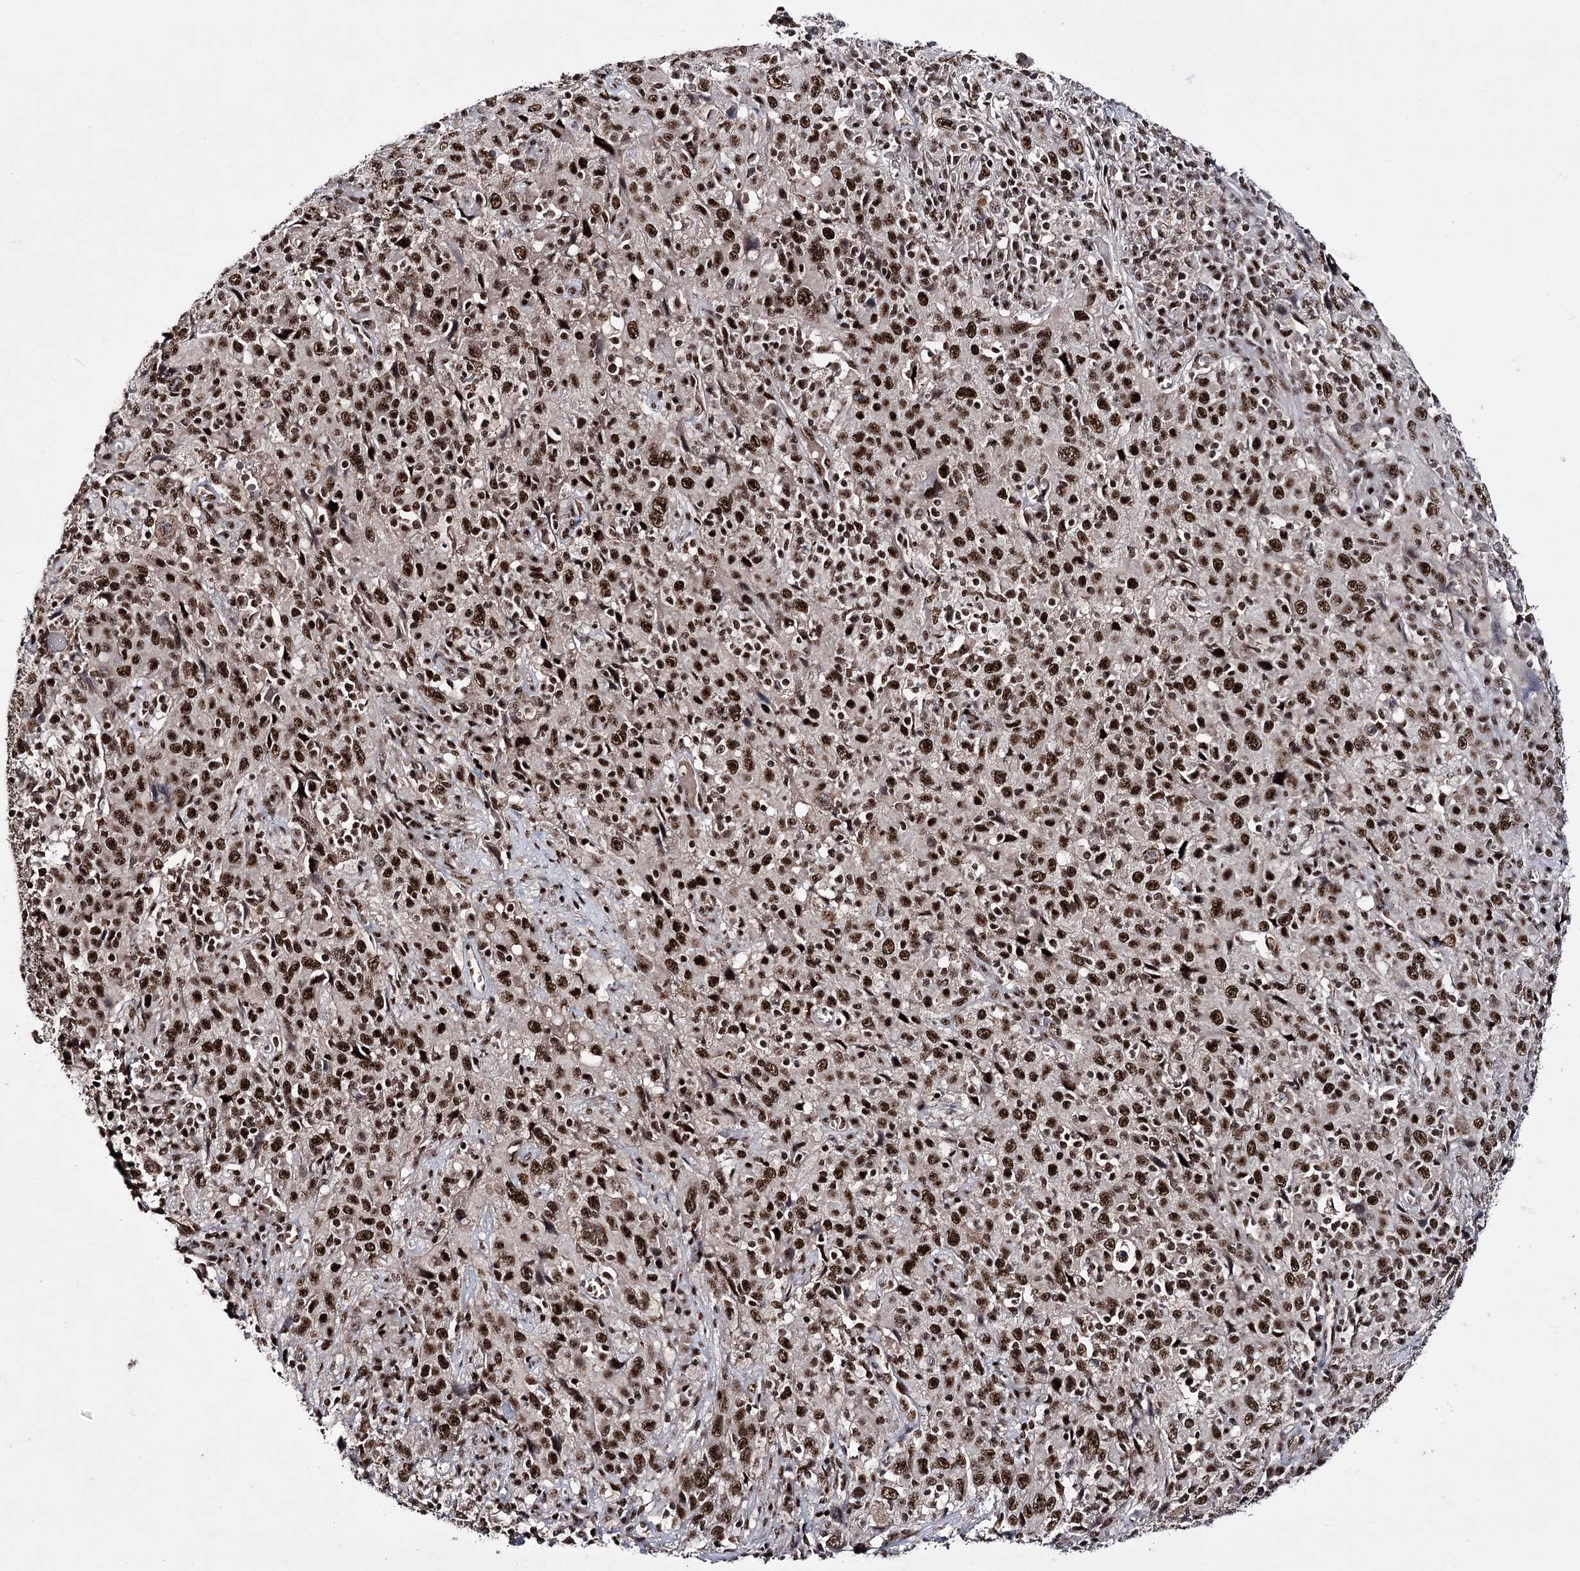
{"staining": {"intensity": "strong", "quantity": ">75%", "location": "nuclear"}, "tissue": "cervical cancer", "cell_type": "Tumor cells", "image_type": "cancer", "snomed": [{"axis": "morphology", "description": "Squamous cell carcinoma, NOS"}, {"axis": "topography", "description": "Cervix"}], "caption": "Protein staining displays strong nuclear staining in approximately >75% of tumor cells in cervical squamous cell carcinoma.", "gene": "PRPF40A", "patient": {"sex": "female", "age": 46}}